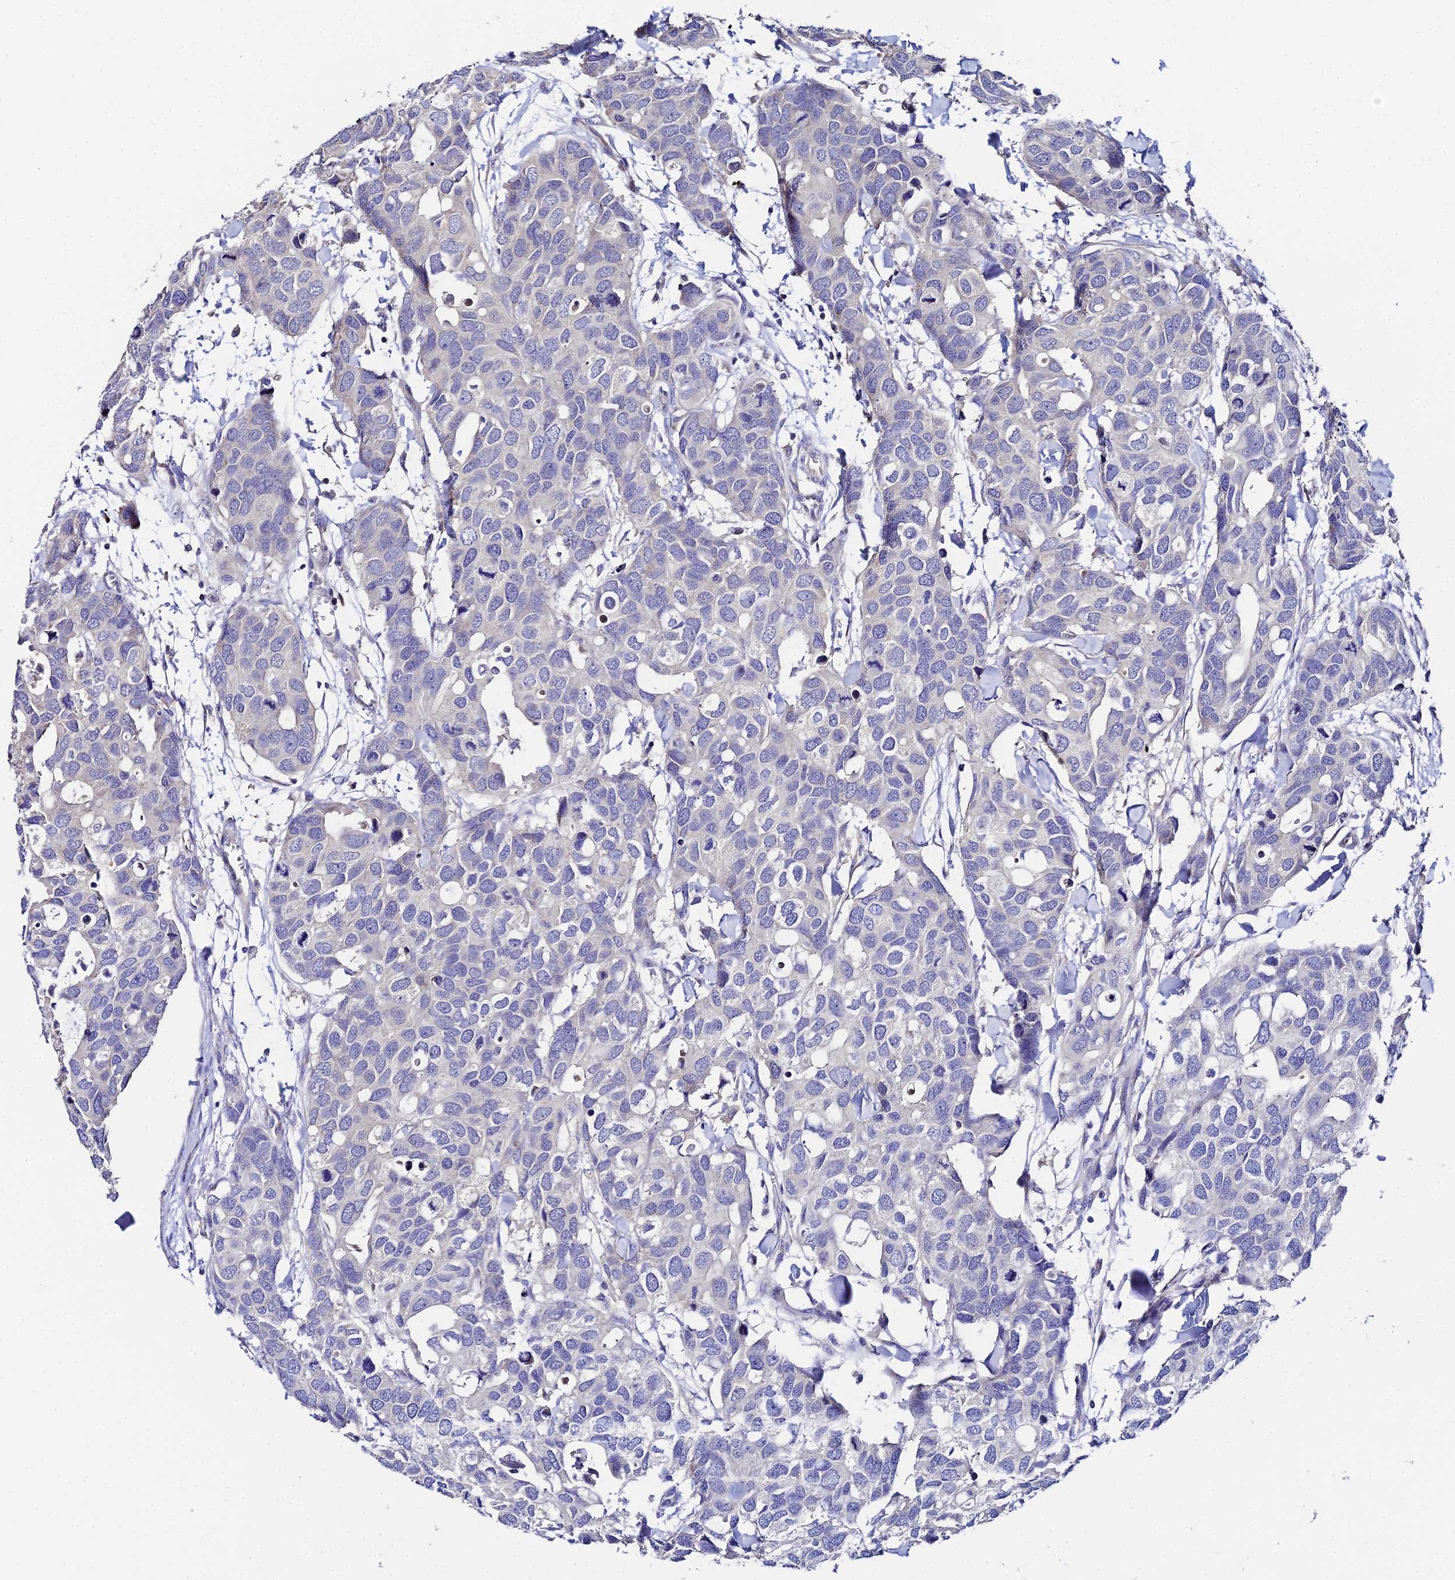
{"staining": {"intensity": "negative", "quantity": "none", "location": "none"}, "tissue": "breast cancer", "cell_type": "Tumor cells", "image_type": "cancer", "snomed": [{"axis": "morphology", "description": "Duct carcinoma"}, {"axis": "topography", "description": "Breast"}], "caption": "Breast cancer (infiltrating ductal carcinoma) was stained to show a protein in brown. There is no significant staining in tumor cells. (DAB IHC visualized using brightfield microscopy, high magnification).", "gene": "UBE2L3", "patient": {"sex": "female", "age": 83}}